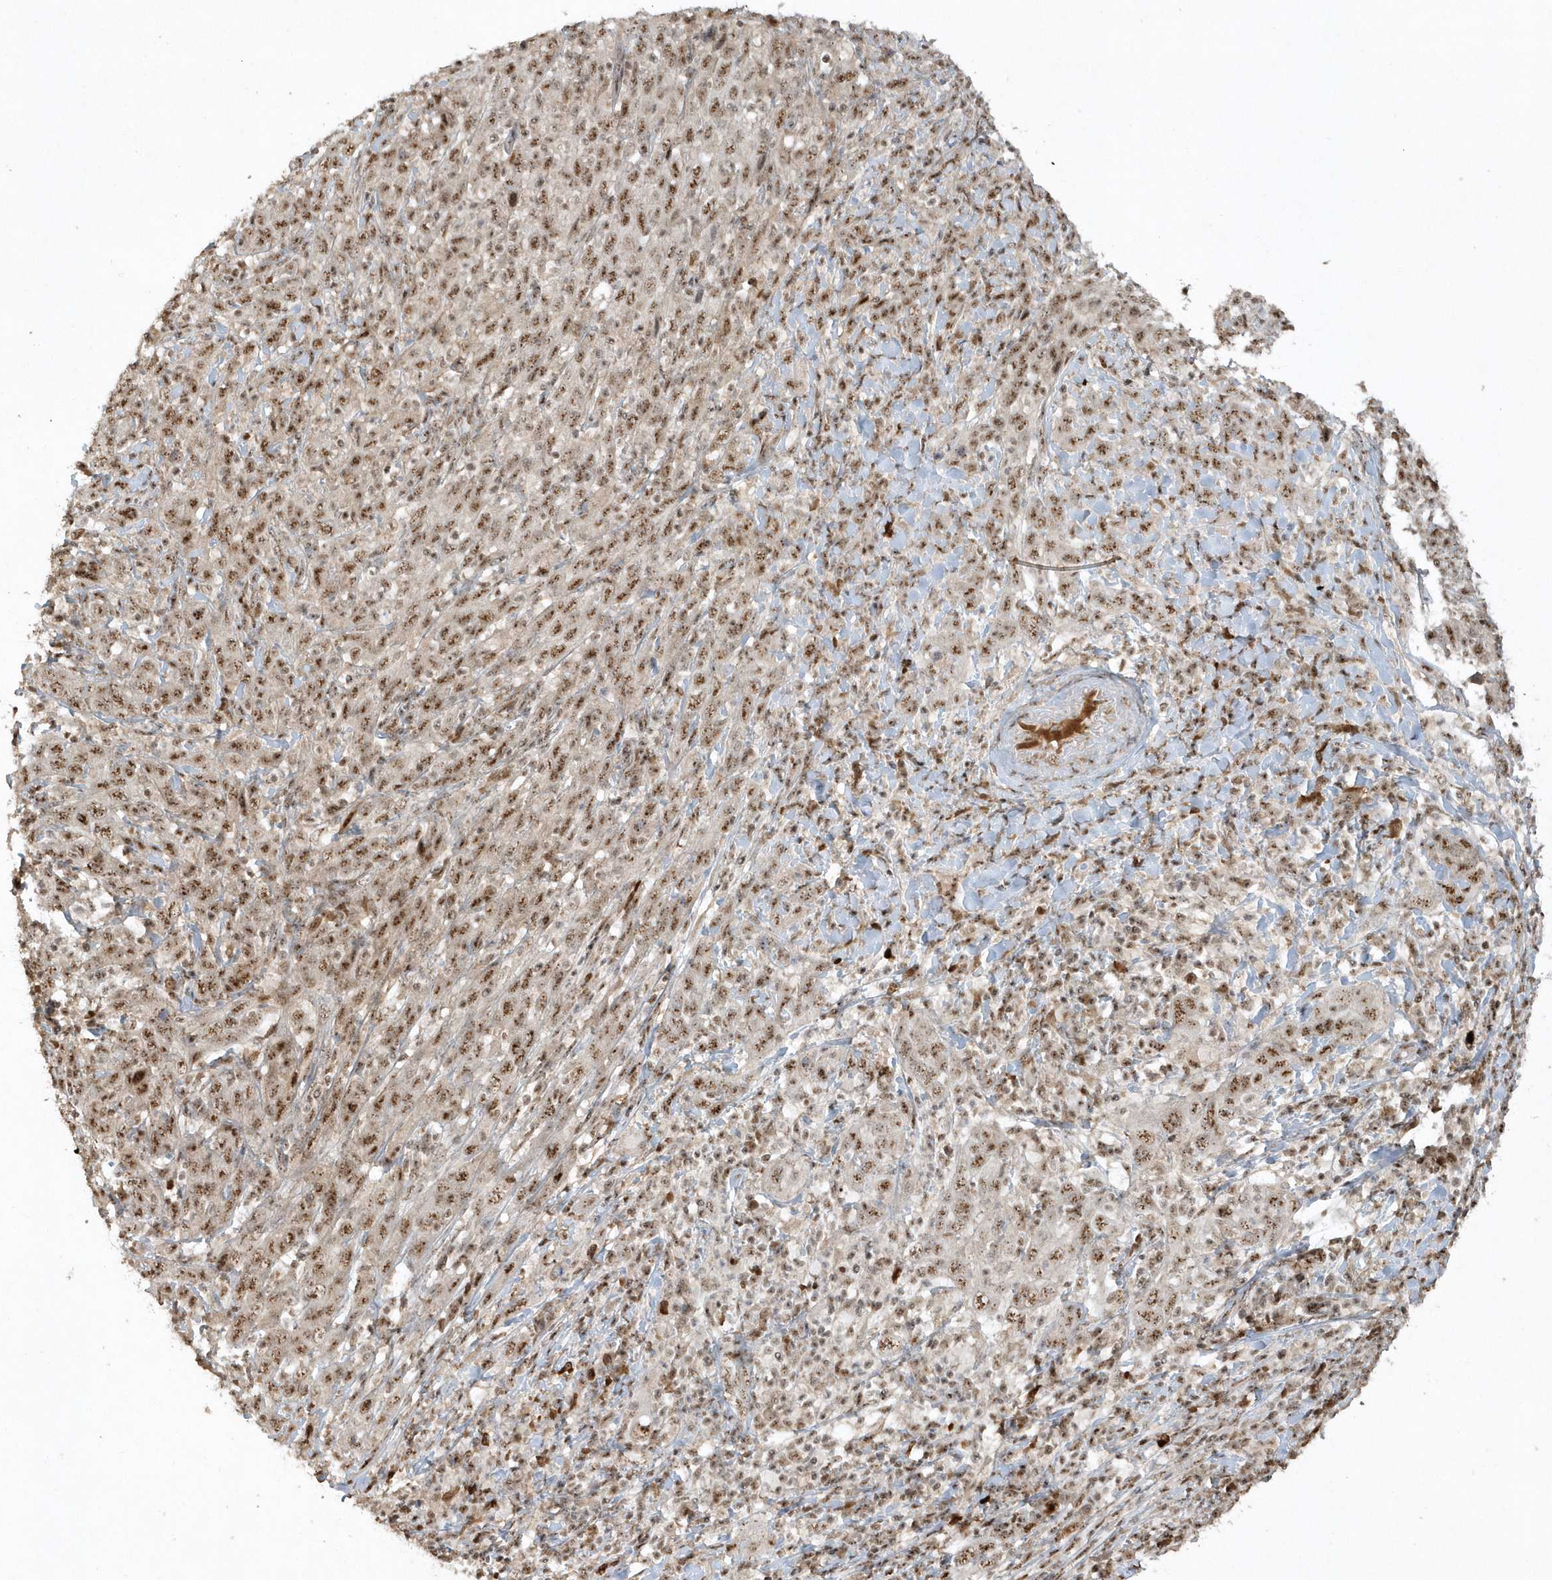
{"staining": {"intensity": "moderate", "quantity": ">75%", "location": "nuclear"}, "tissue": "cervical cancer", "cell_type": "Tumor cells", "image_type": "cancer", "snomed": [{"axis": "morphology", "description": "Squamous cell carcinoma, NOS"}, {"axis": "topography", "description": "Cervix"}], "caption": "This histopathology image shows immunohistochemistry staining of human squamous cell carcinoma (cervical), with medium moderate nuclear expression in approximately >75% of tumor cells.", "gene": "POLR3B", "patient": {"sex": "female", "age": 46}}